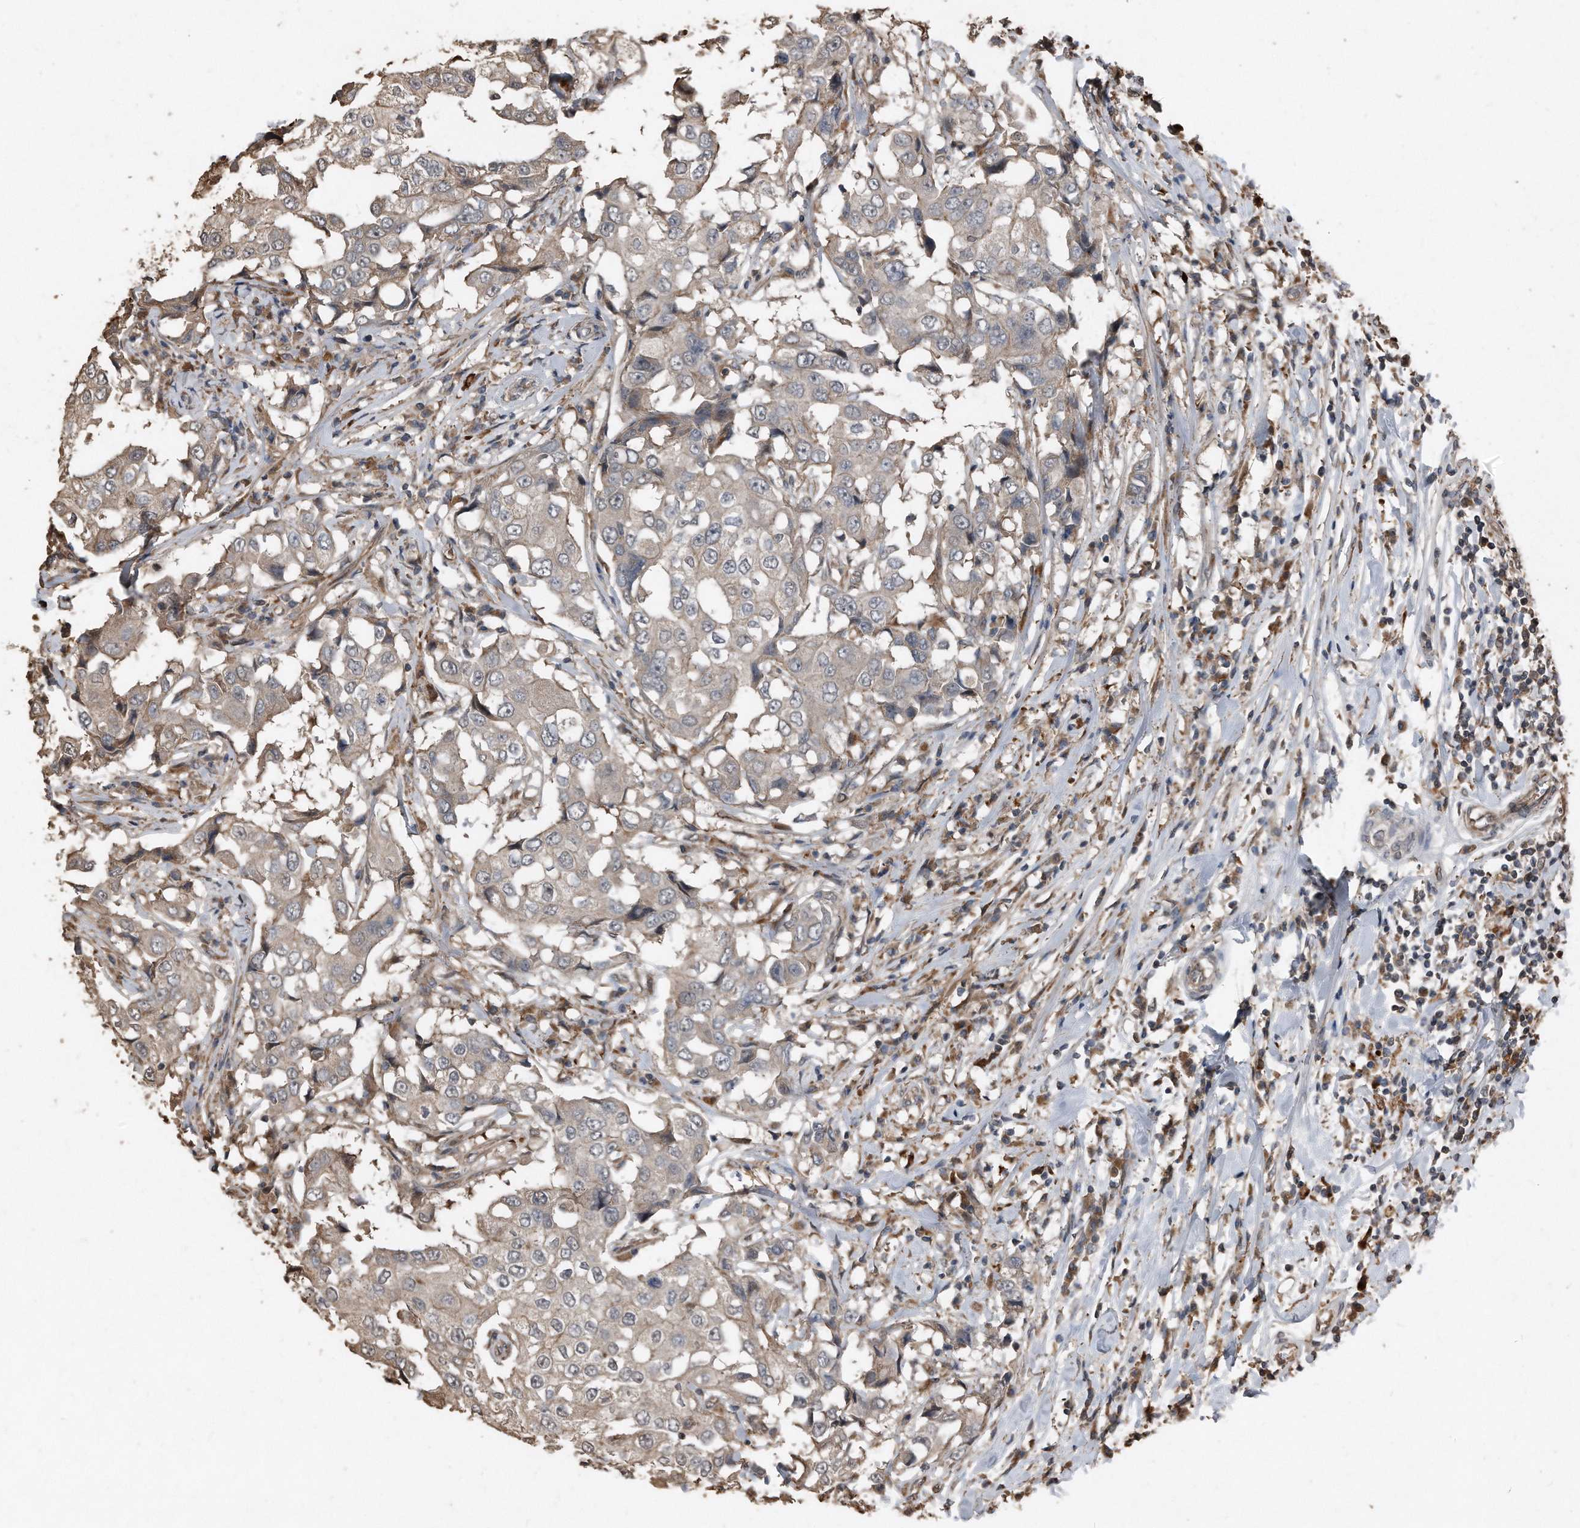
{"staining": {"intensity": "negative", "quantity": "none", "location": "none"}, "tissue": "breast cancer", "cell_type": "Tumor cells", "image_type": "cancer", "snomed": [{"axis": "morphology", "description": "Duct carcinoma"}, {"axis": "topography", "description": "Breast"}], "caption": "The immunohistochemistry (IHC) image has no significant expression in tumor cells of breast cancer tissue.", "gene": "ANKRD10", "patient": {"sex": "female", "age": 27}}